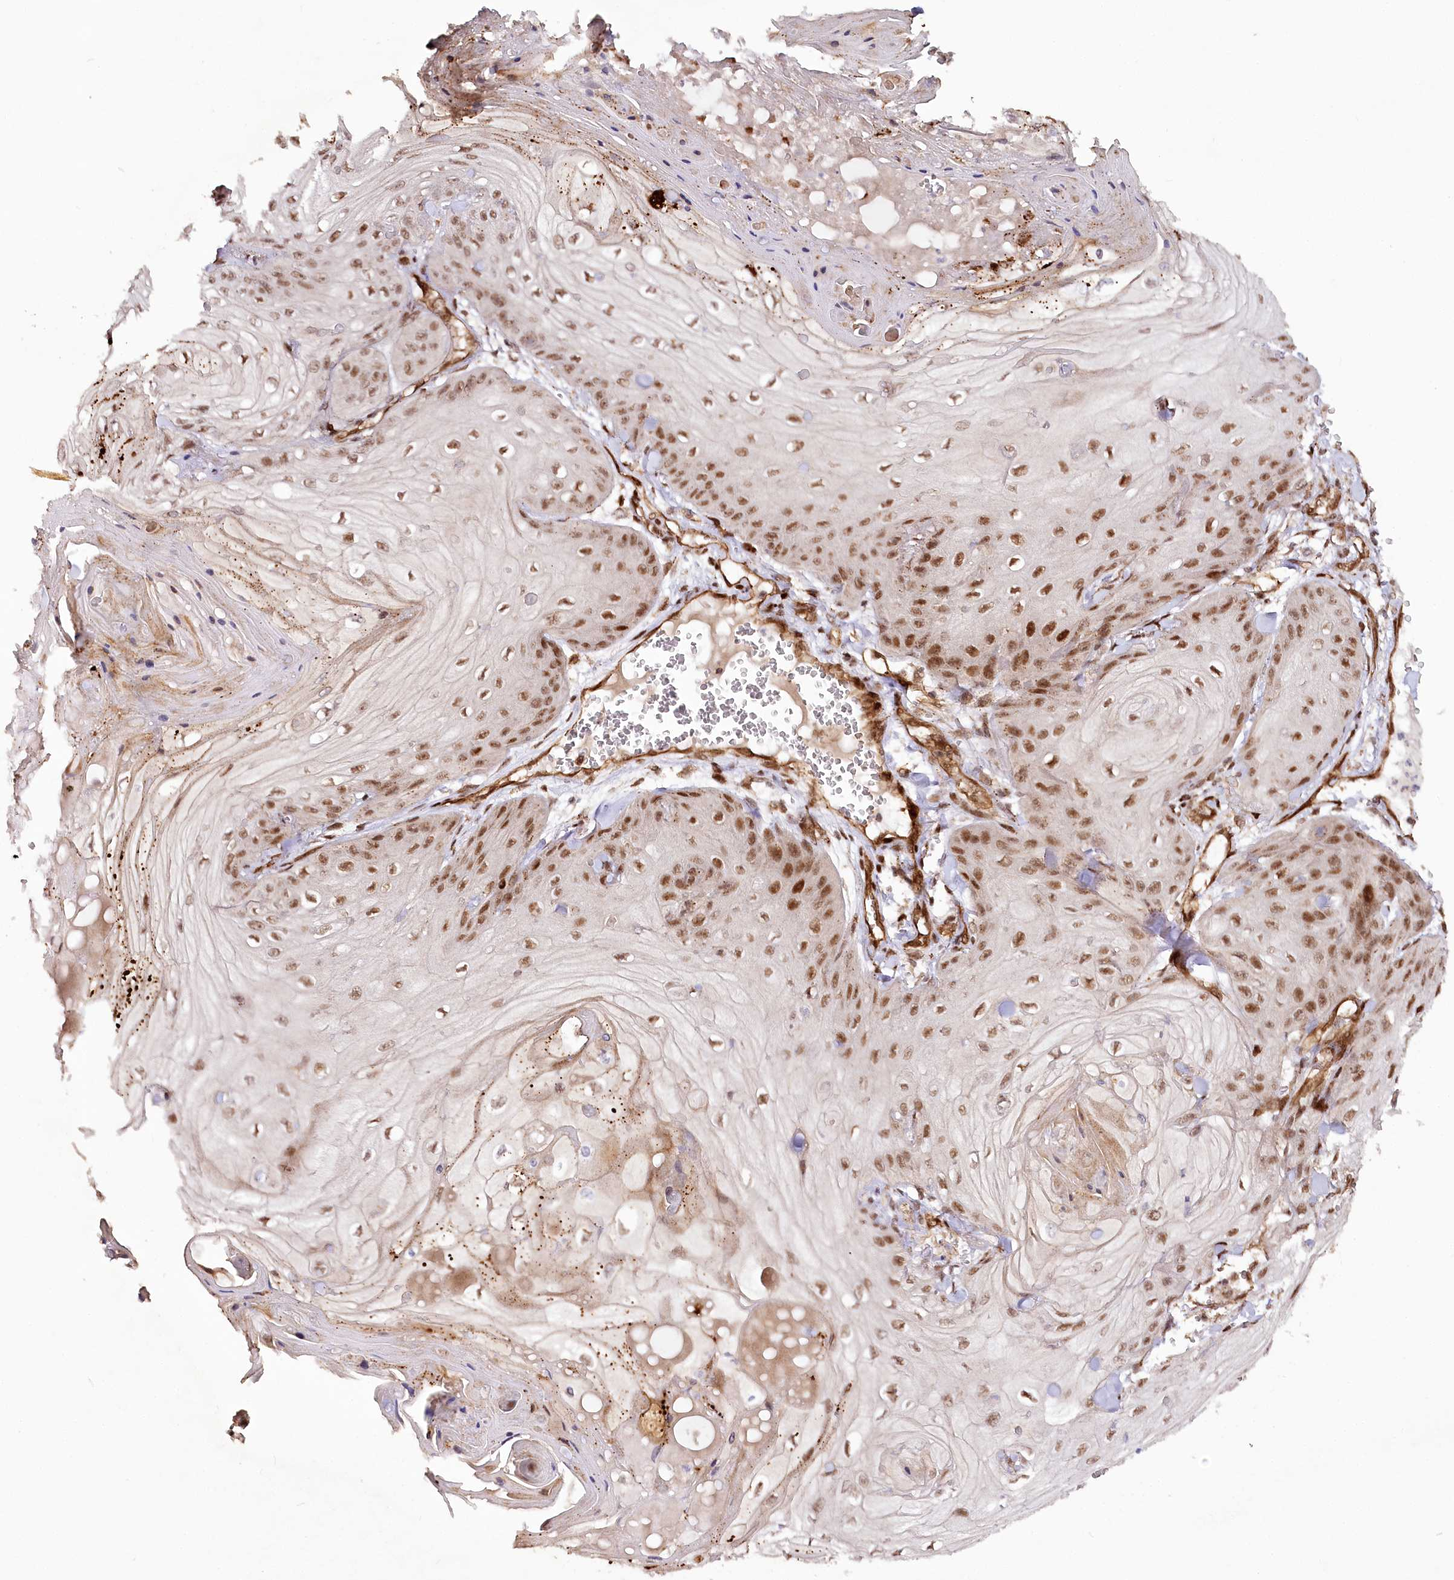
{"staining": {"intensity": "moderate", "quantity": ">75%", "location": "nuclear"}, "tissue": "skin cancer", "cell_type": "Tumor cells", "image_type": "cancer", "snomed": [{"axis": "morphology", "description": "Squamous cell carcinoma, NOS"}, {"axis": "topography", "description": "Skin"}], "caption": "About >75% of tumor cells in skin squamous cell carcinoma display moderate nuclear protein staining as visualized by brown immunohistochemical staining.", "gene": "COPG1", "patient": {"sex": "male", "age": 74}}